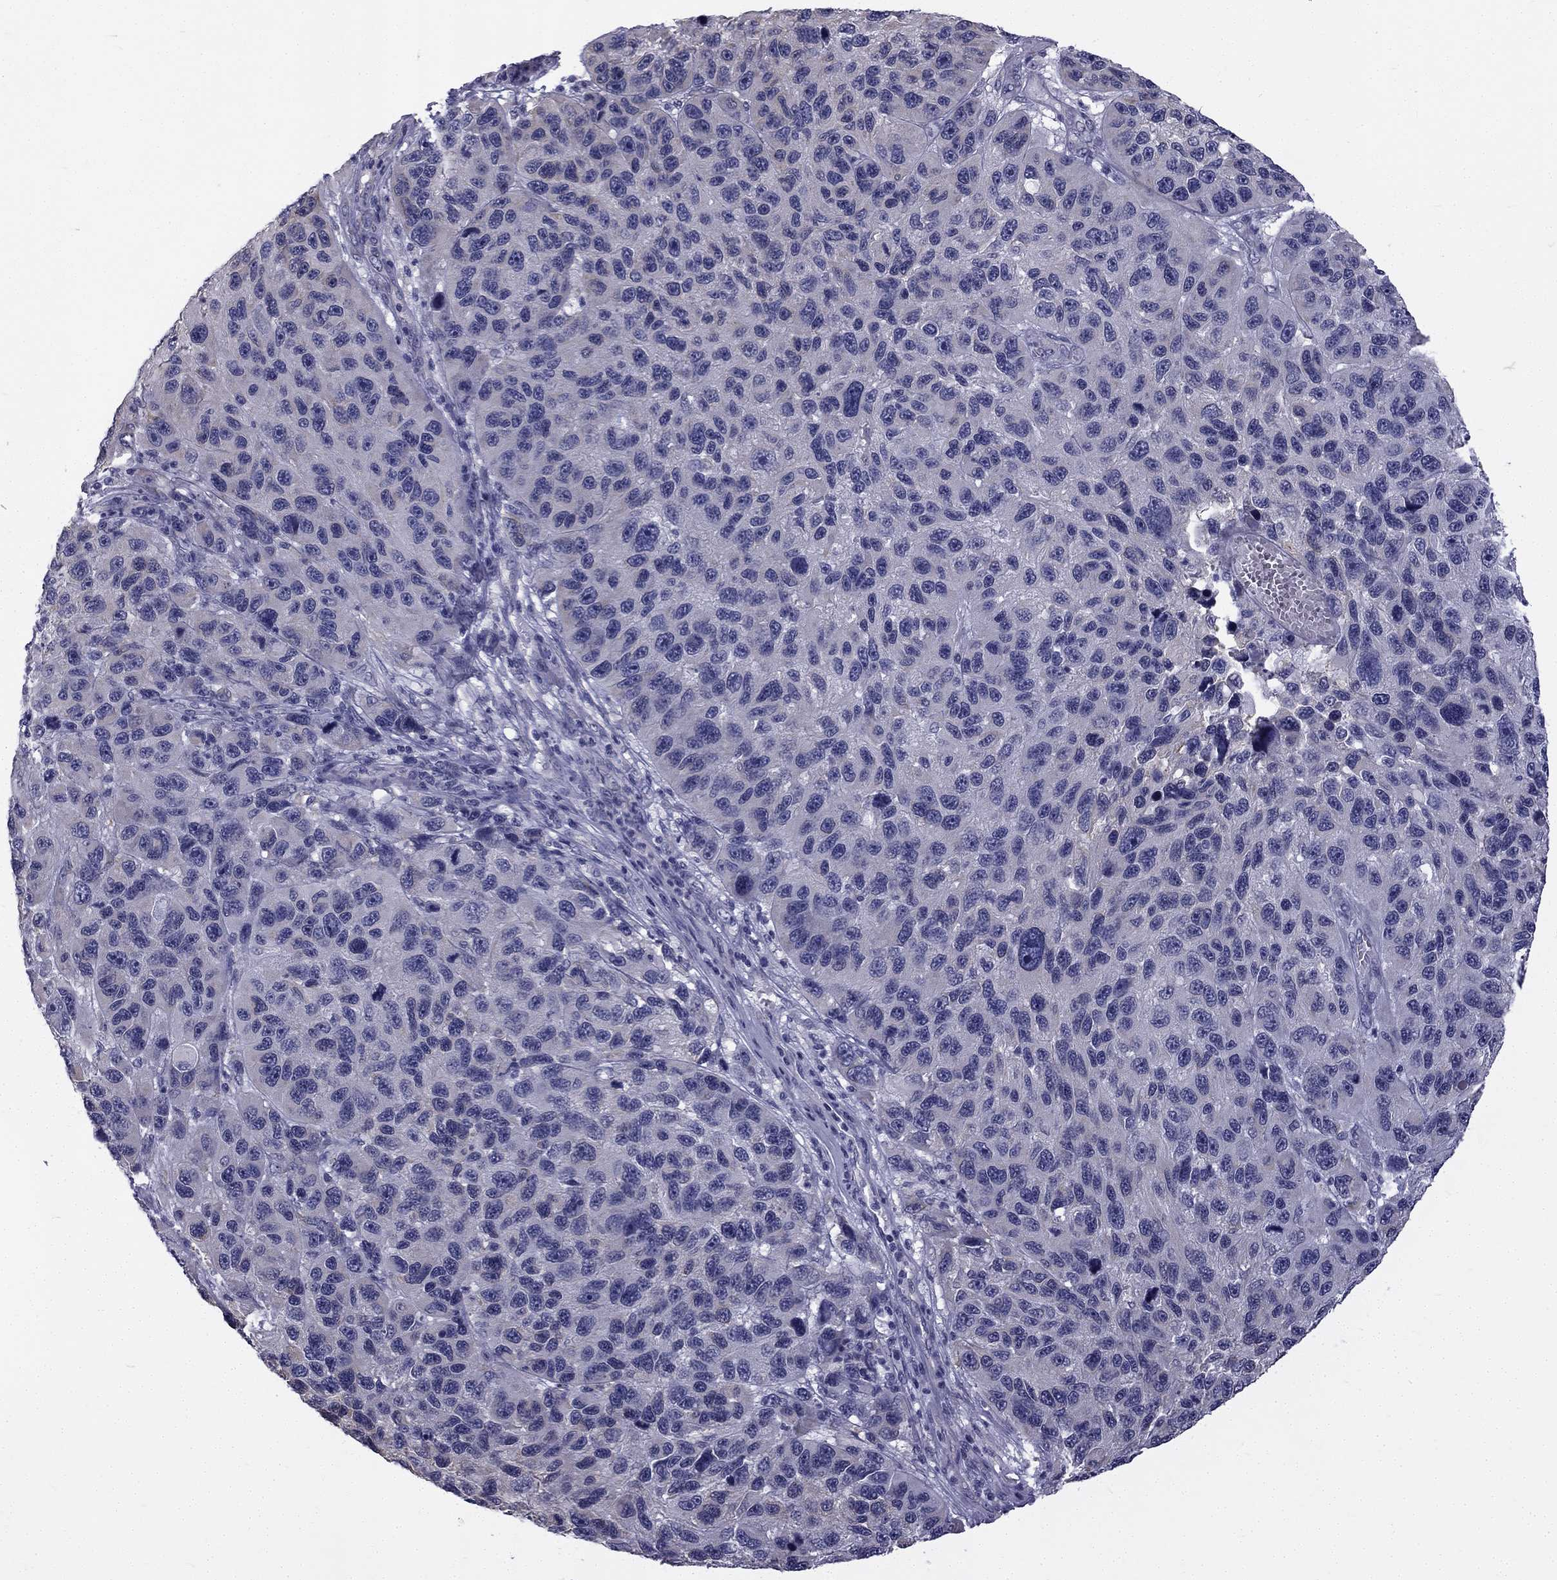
{"staining": {"intensity": "negative", "quantity": "none", "location": "none"}, "tissue": "melanoma", "cell_type": "Tumor cells", "image_type": "cancer", "snomed": [{"axis": "morphology", "description": "Malignant melanoma, NOS"}, {"axis": "topography", "description": "Skin"}], "caption": "Immunohistochemistry (IHC) micrograph of human melanoma stained for a protein (brown), which displays no staining in tumor cells.", "gene": "CCDC40", "patient": {"sex": "male", "age": 53}}